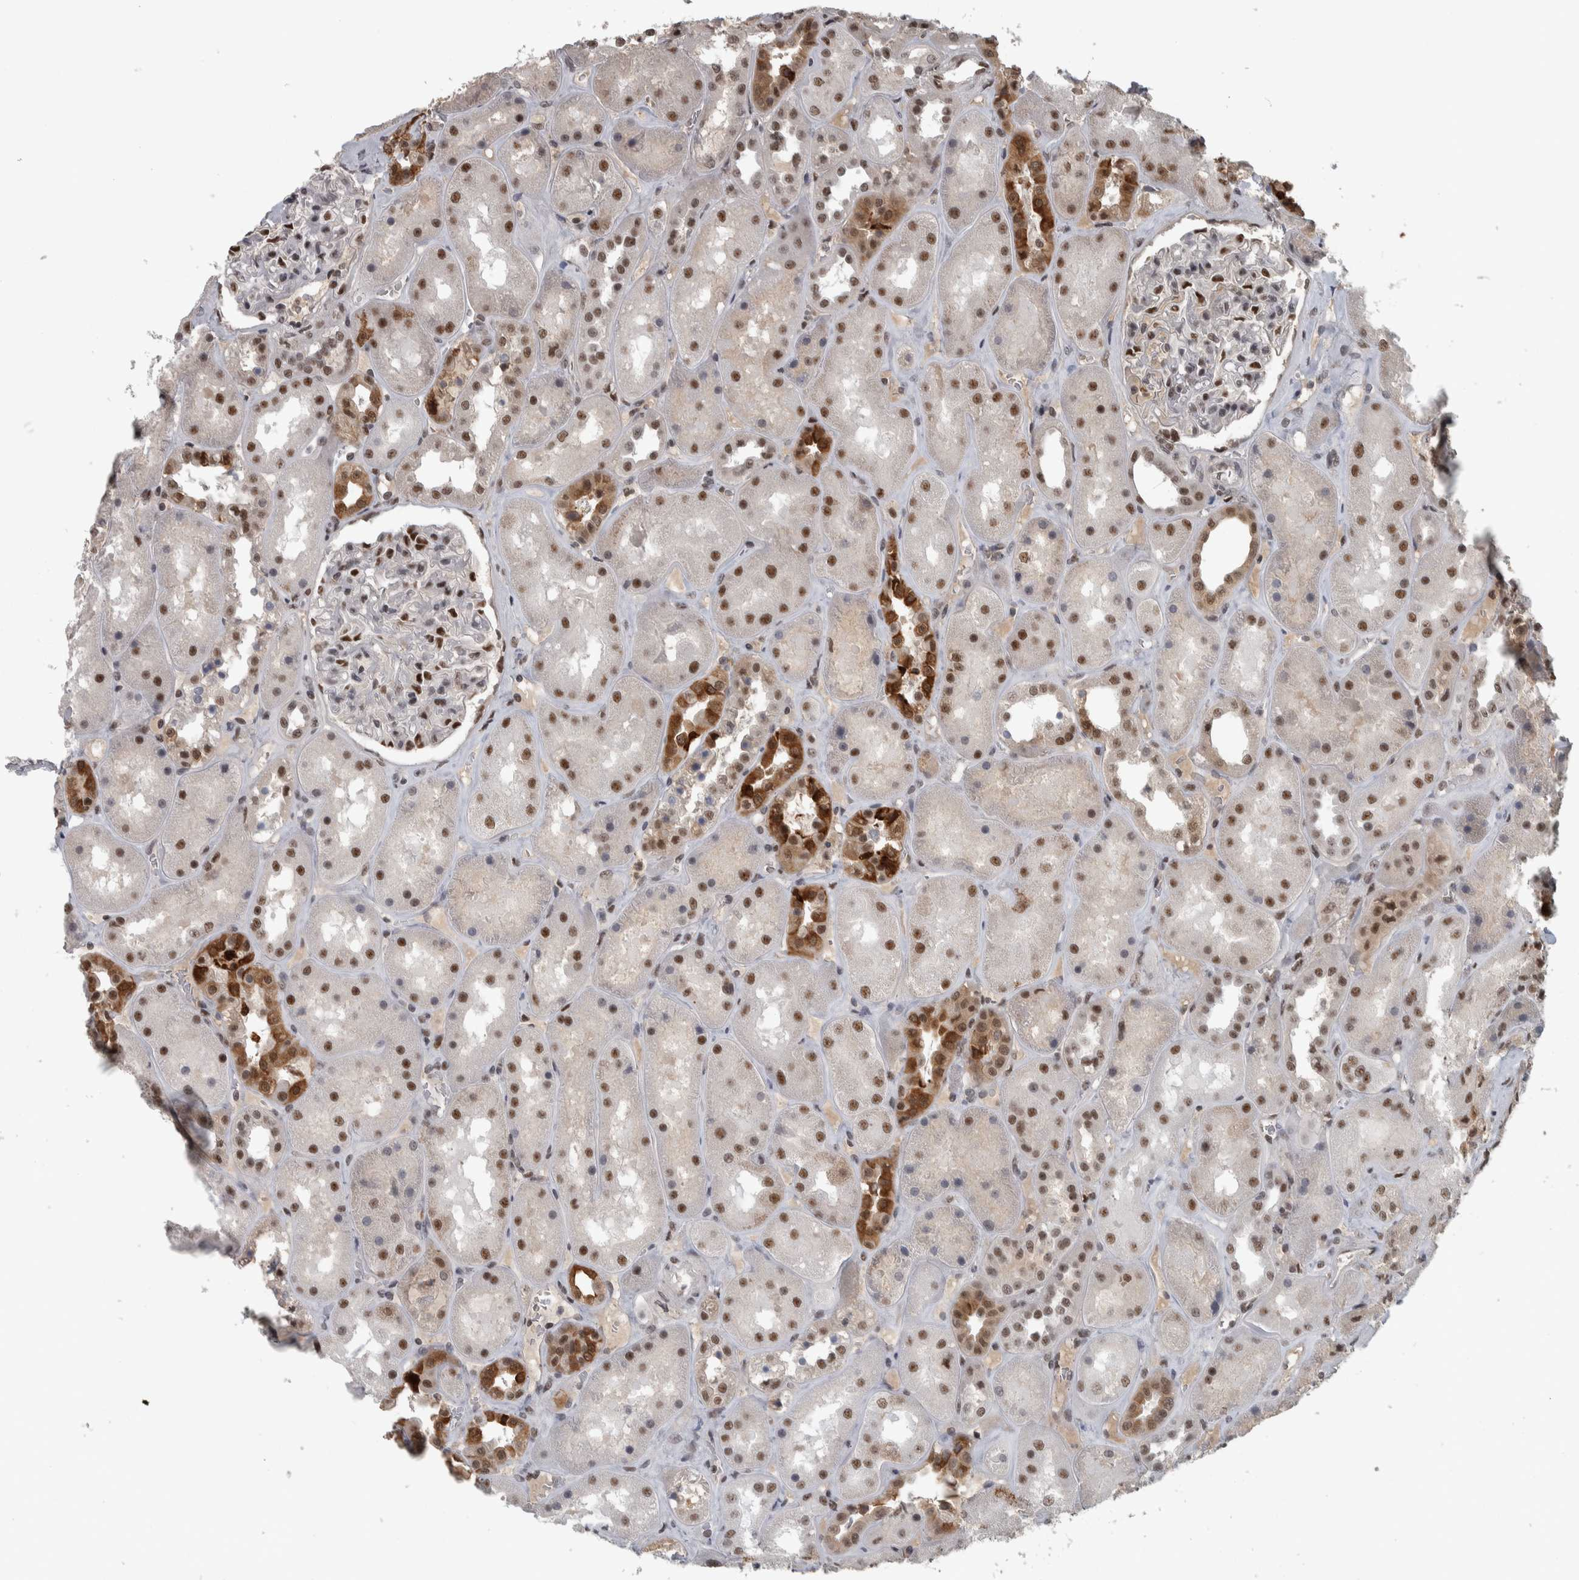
{"staining": {"intensity": "moderate", "quantity": "25%-75%", "location": "nuclear"}, "tissue": "kidney", "cell_type": "Cells in glomeruli", "image_type": "normal", "snomed": [{"axis": "morphology", "description": "Normal tissue, NOS"}, {"axis": "topography", "description": "Kidney"}], "caption": "DAB immunohistochemical staining of normal human kidney demonstrates moderate nuclear protein positivity in approximately 25%-75% of cells in glomeruli.", "gene": "DDX42", "patient": {"sex": "male", "age": 70}}